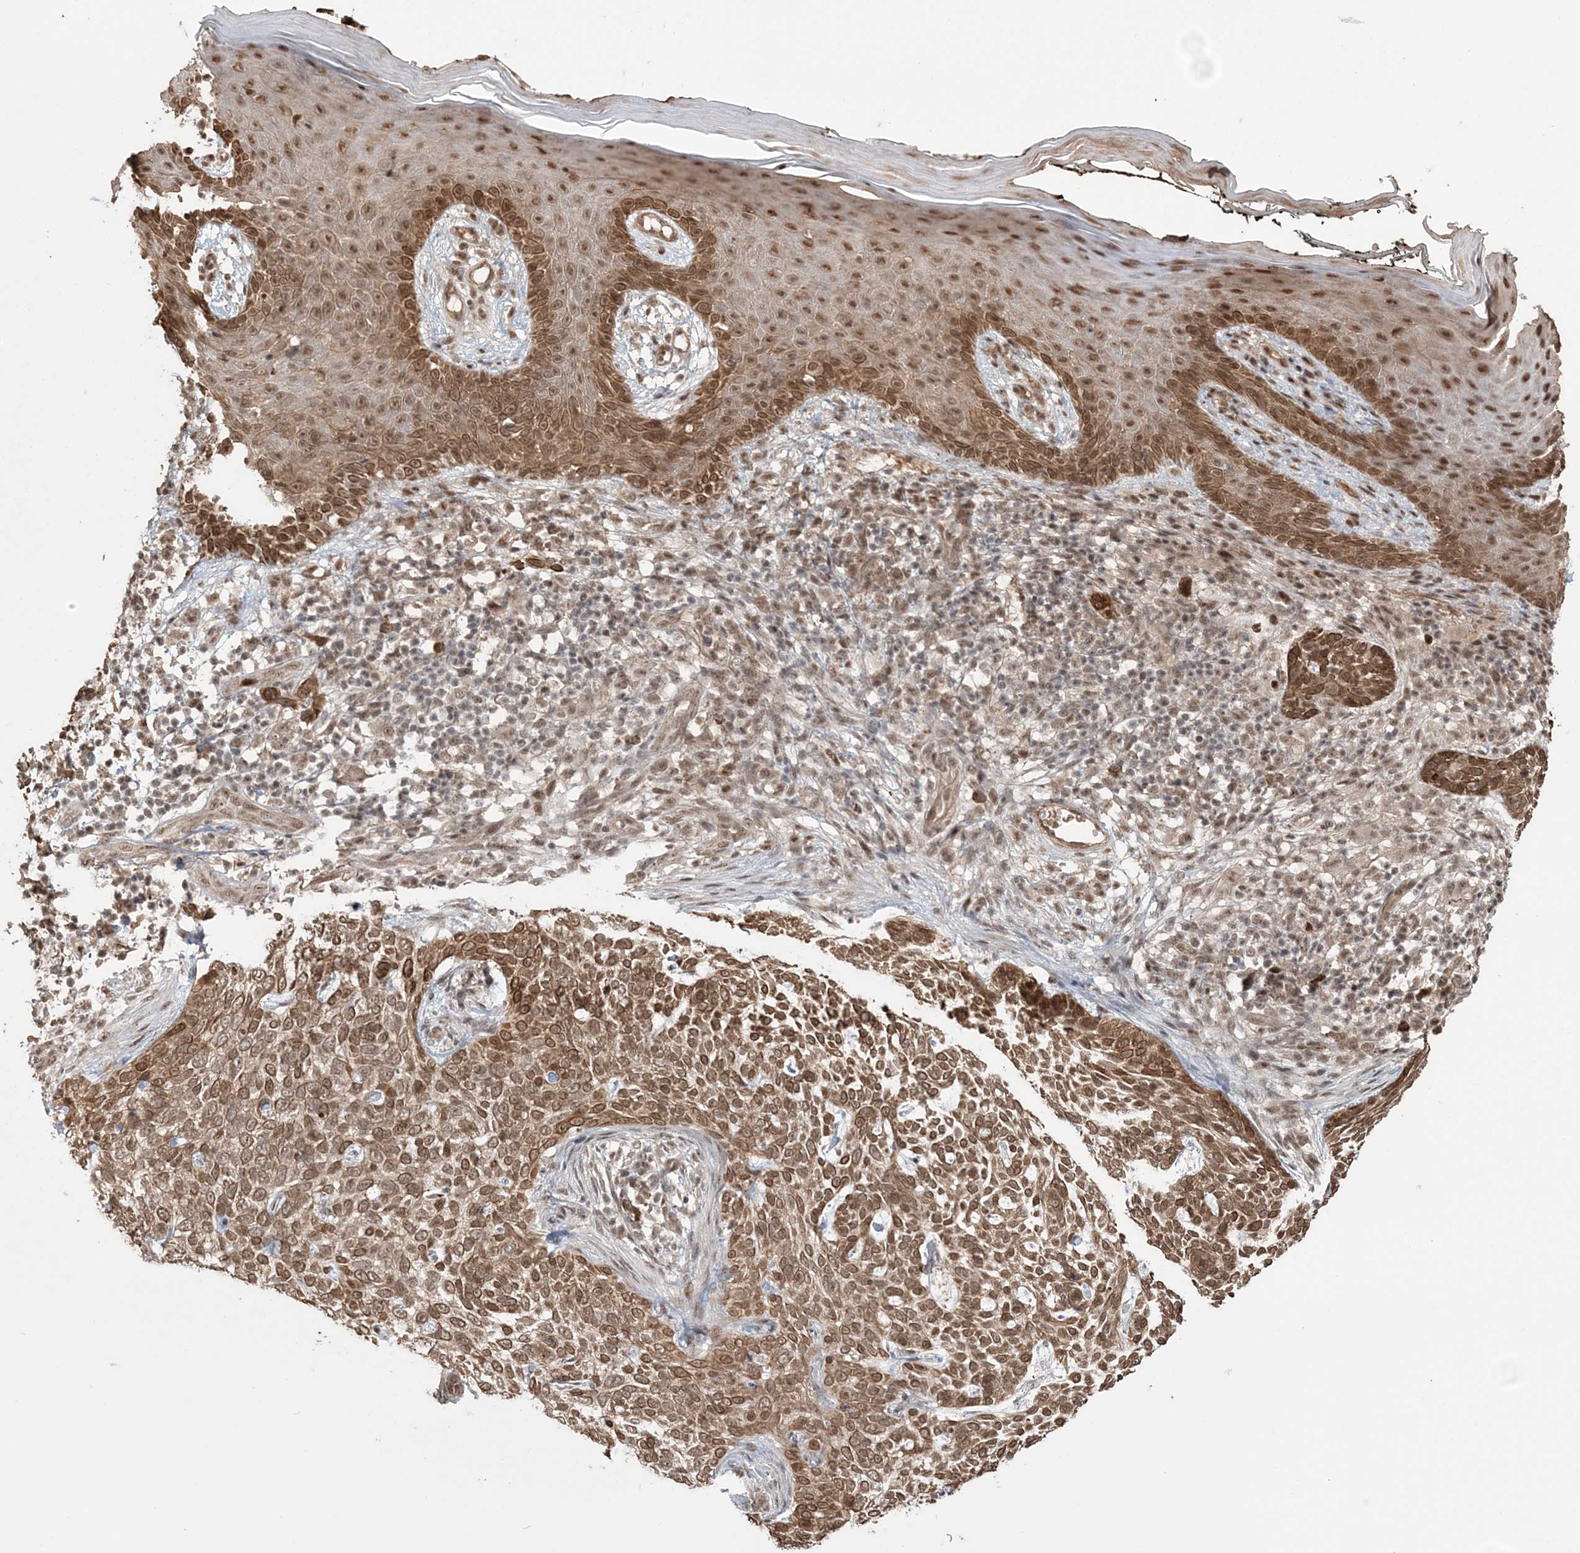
{"staining": {"intensity": "moderate", "quantity": ">75%", "location": "cytoplasmic/membranous,nuclear"}, "tissue": "skin cancer", "cell_type": "Tumor cells", "image_type": "cancer", "snomed": [{"axis": "morphology", "description": "Basal cell carcinoma"}, {"axis": "topography", "description": "Skin"}], "caption": "Immunohistochemistry (IHC) photomicrograph of skin basal cell carcinoma stained for a protein (brown), which shows medium levels of moderate cytoplasmic/membranous and nuclear staining in approximately >75% of tumor cells.", "gene": "EPB41L4A", "patient": {"sex": "female", "age": 64}}